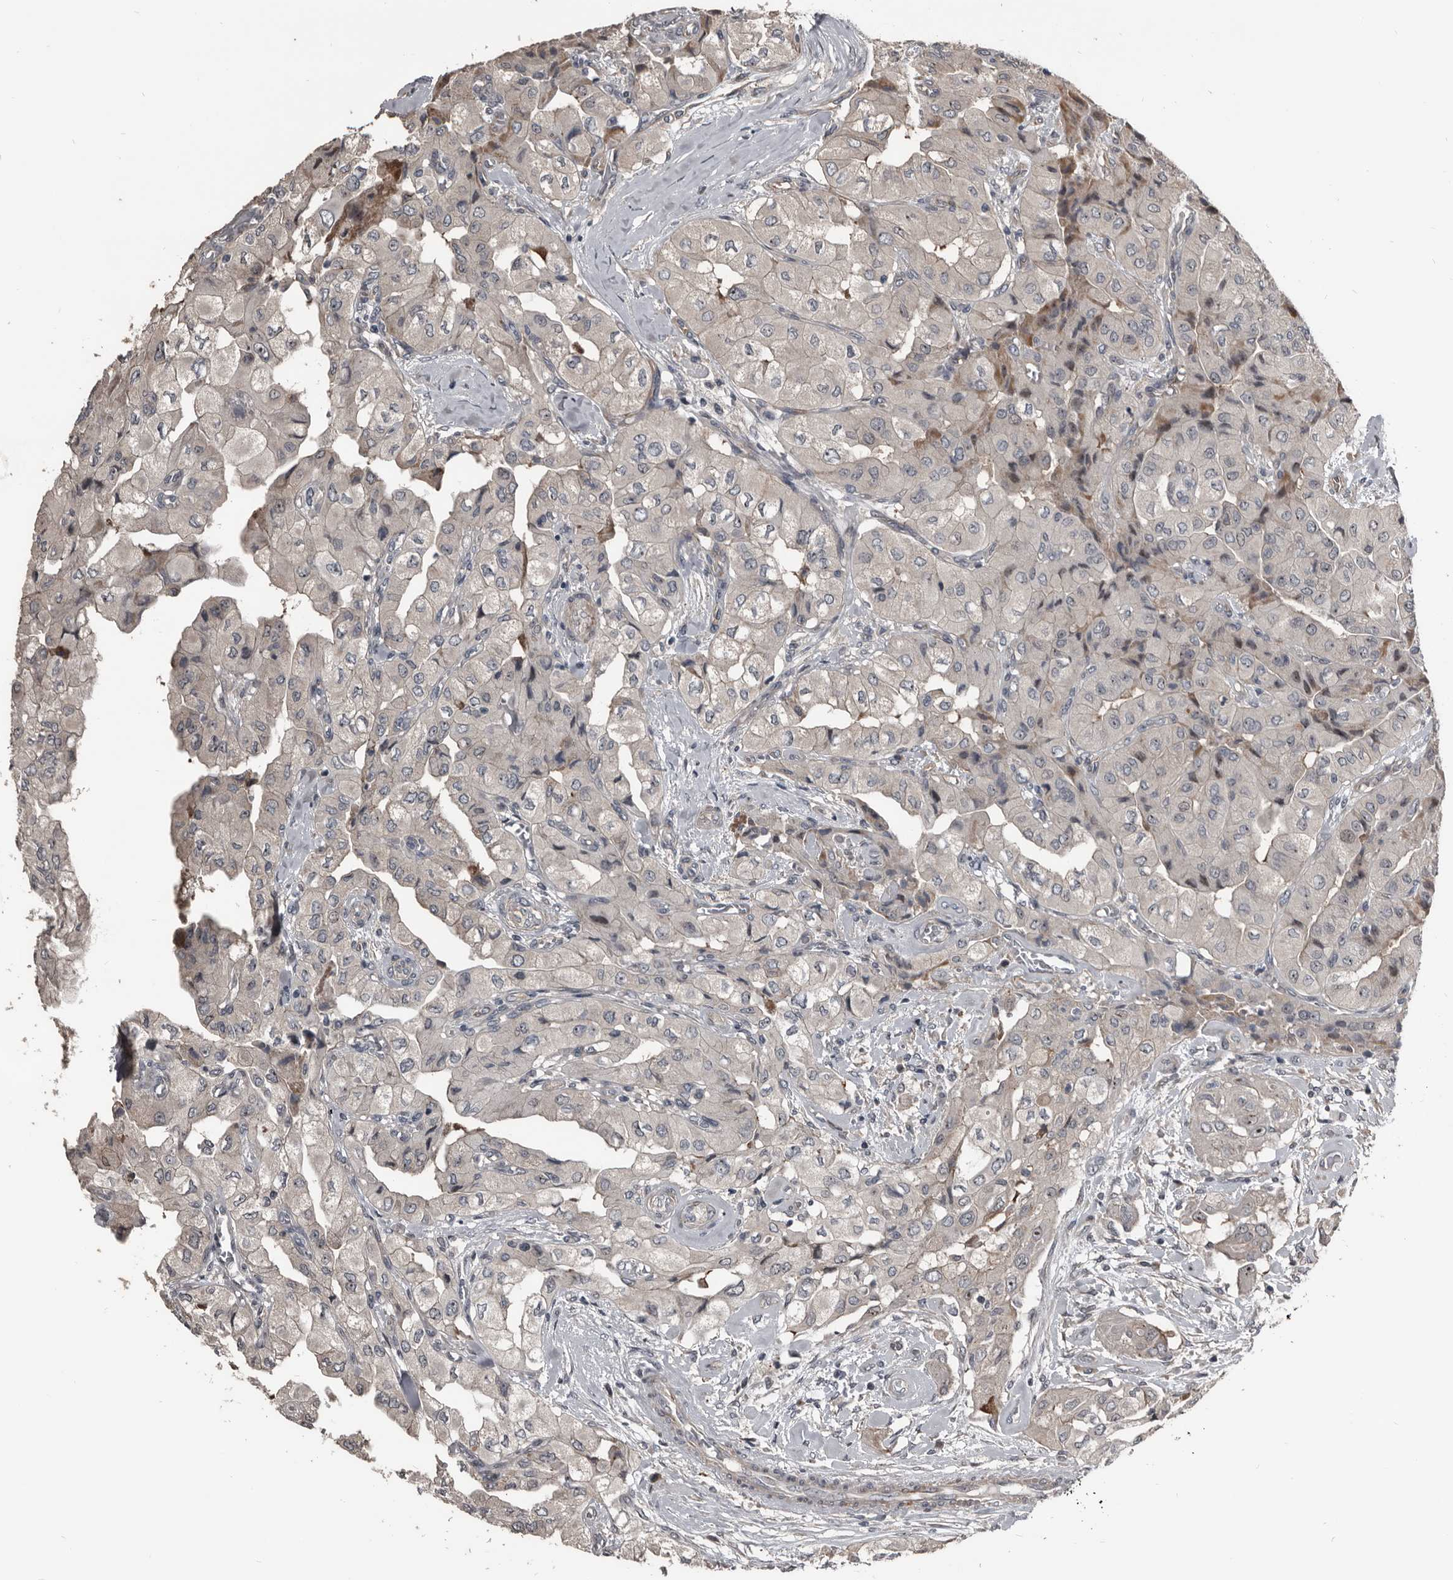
{"staining": {"intensity": "negative", "quantity": "none", "location": "none"}, "tissue": "thyroid cancer", "cell_type": "Tumor cells", "image_type": "cancer", "snomed": [{"axis": "morphology", "description": "Papillary adenocarcinoma, NOS"}, {"axis": "topography", "description": "Thyroid gland"}], "caption": "DAB (3,3'-diaminobenzidine) immunohistochemical staining of human papillary adenocarcinoma (thyroid) exhibits no significant staining in tumor cells.", "gene": "DHPS", "patient": {"sex": "female", "age": 59}}